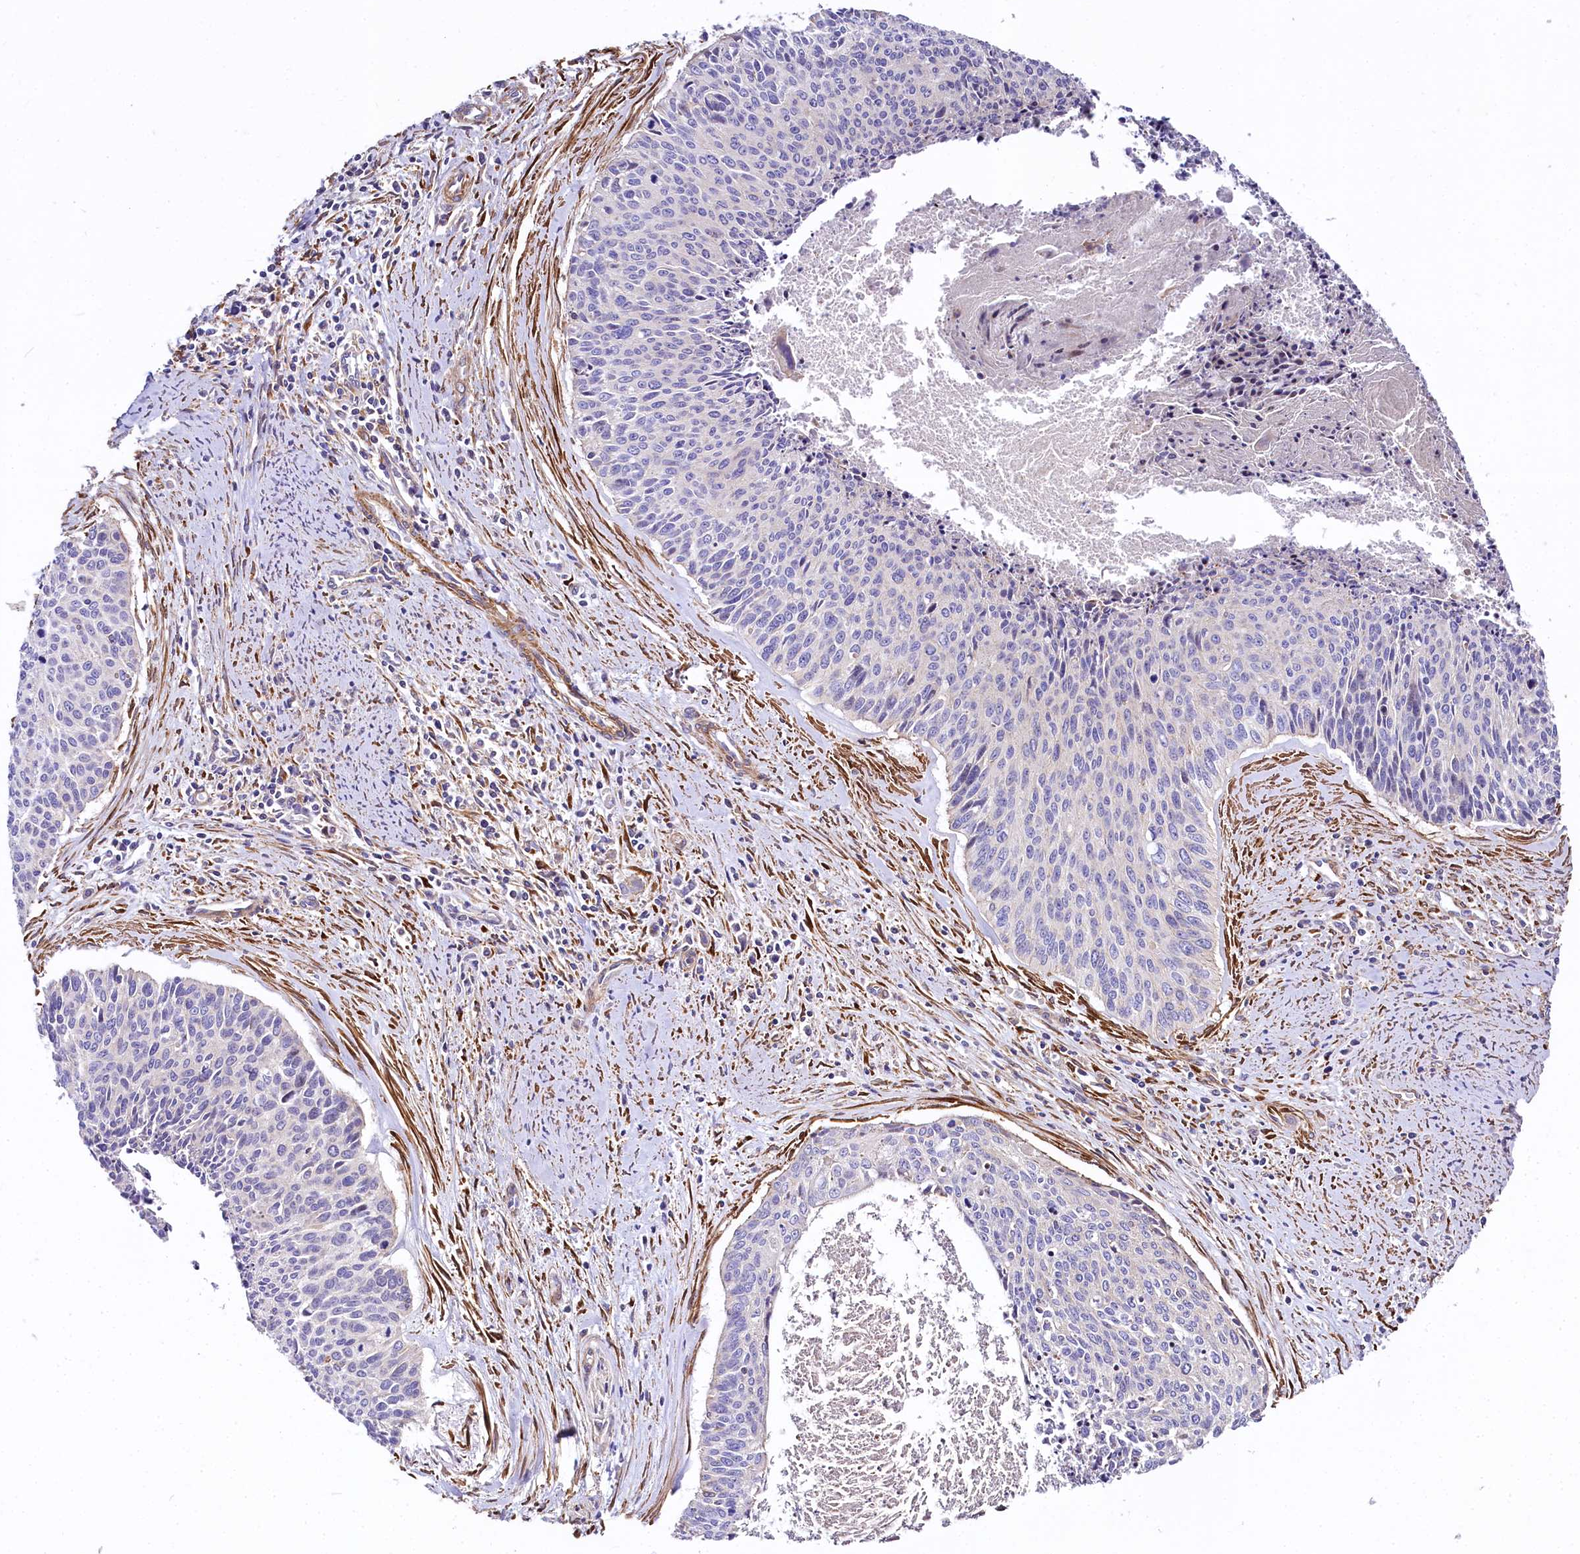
{"staining": {"intensity": "negative", "quantity": "none", "location": "none"}, "tissue": "cervical cancer", "cell_type": "Tumor cells", "image_type": "cancer", "snomed": [{"axis": "morphology", "description": "Squamous cell carcinoma, NOS"}, {"axis": "topography", "description": "Cervix"}], "caption": "This is an immunohistochemistry histopathology image of human cervical cancer. There is no positivity in tumor cells.", "gene": "FCHSD2", "patient": {"sex": "female", "age": 55}}